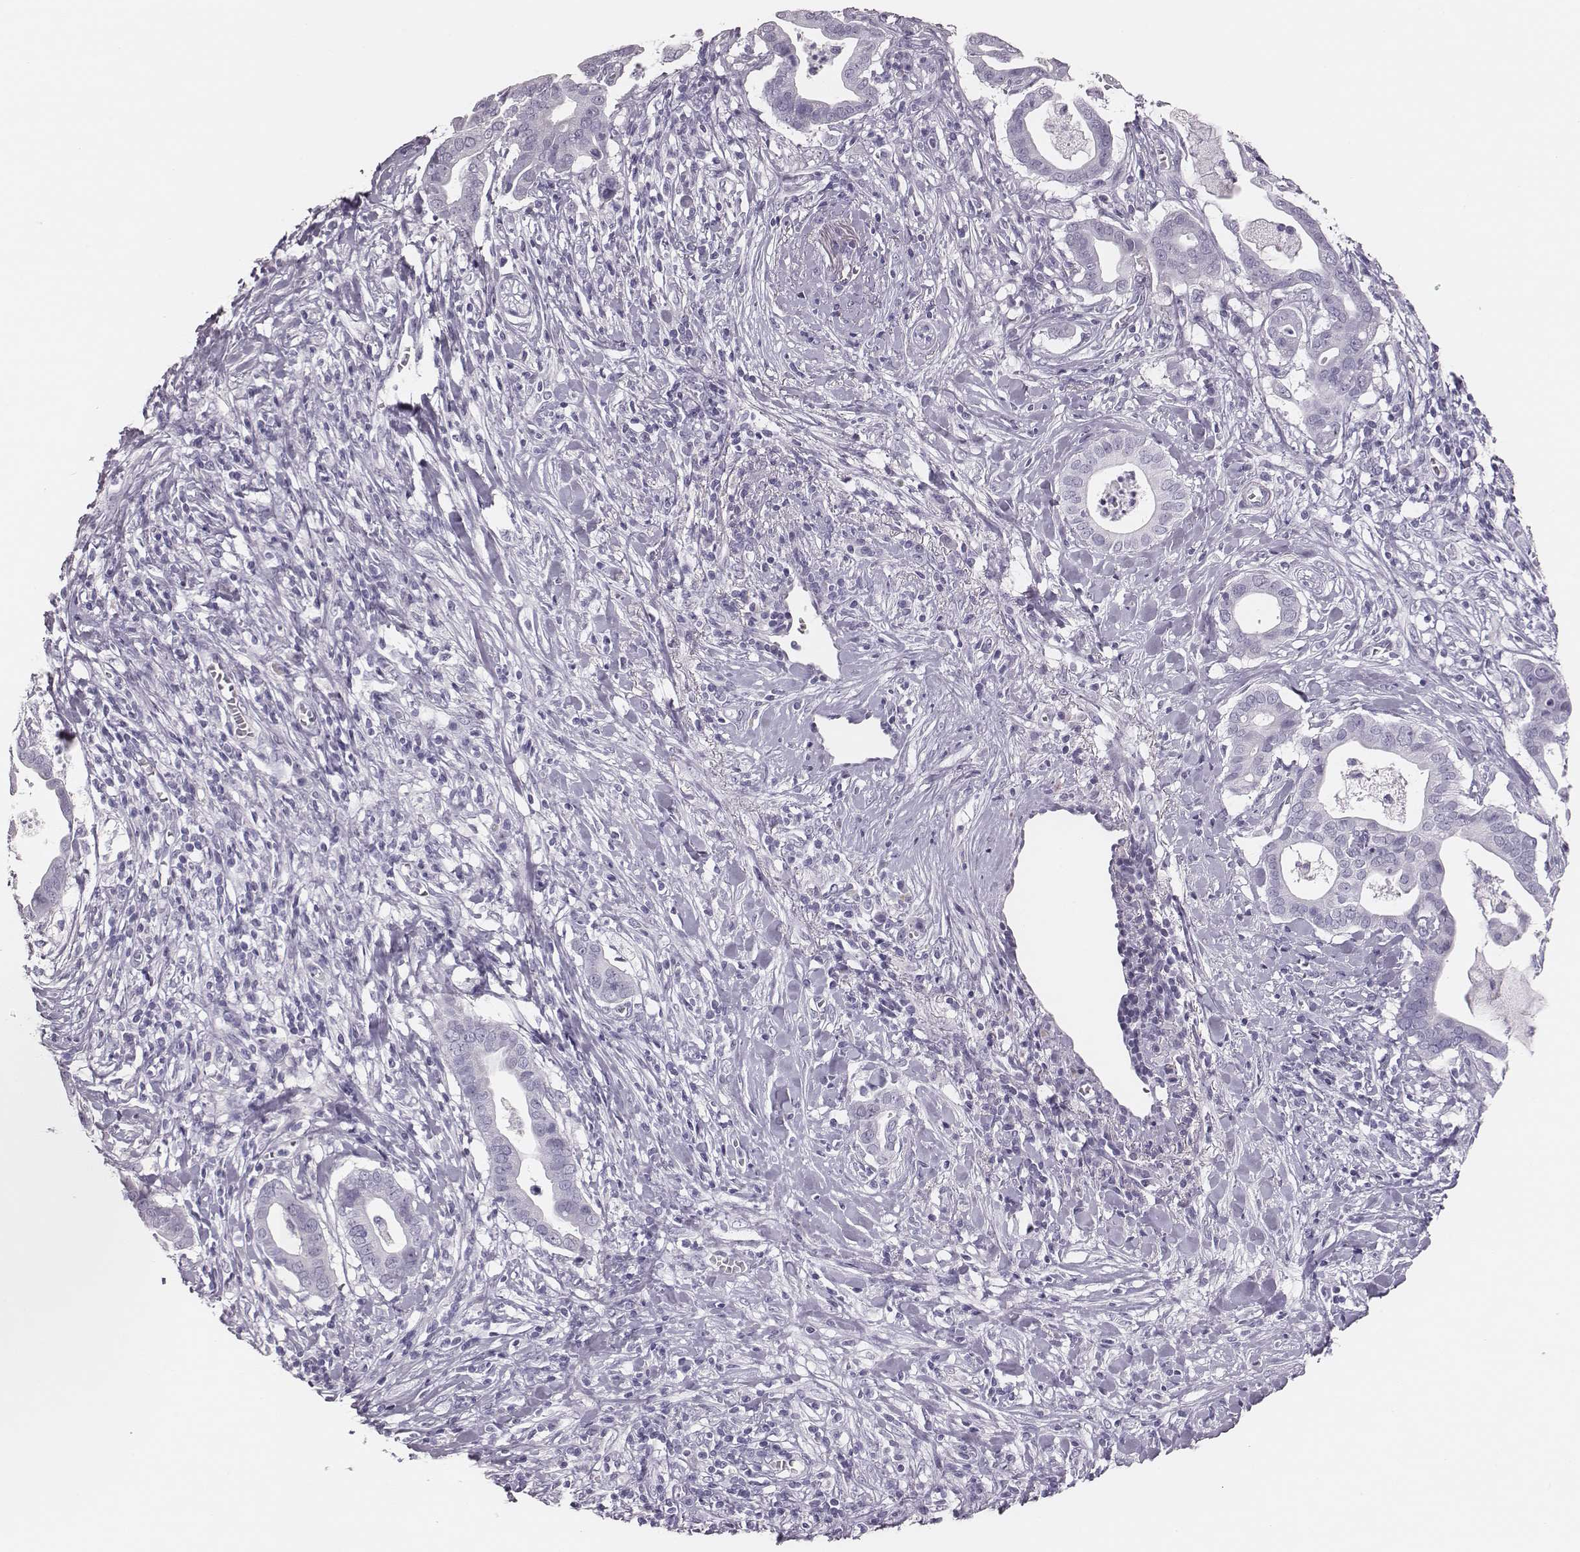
{"staining": {"intensity": "negative", "quantity": "none", "location": "none"}, "tissue": "pancreatic cancer", "cell_type": "Tumor cells", "image_type": "cancer", "snomed": [{"axis": "morphology", "description": "Adenocarcinoma, NOS"}, {"axis": "topography", "description": "Pancreas"}], "caption": "Pancreatic cancer (adenocarcinoma) stained for a protein using immunohistochemistry (IHC) reveals no staining tumor cells.", "gene": "H1-6", "patient": {"sex": "male", "age": 61}}